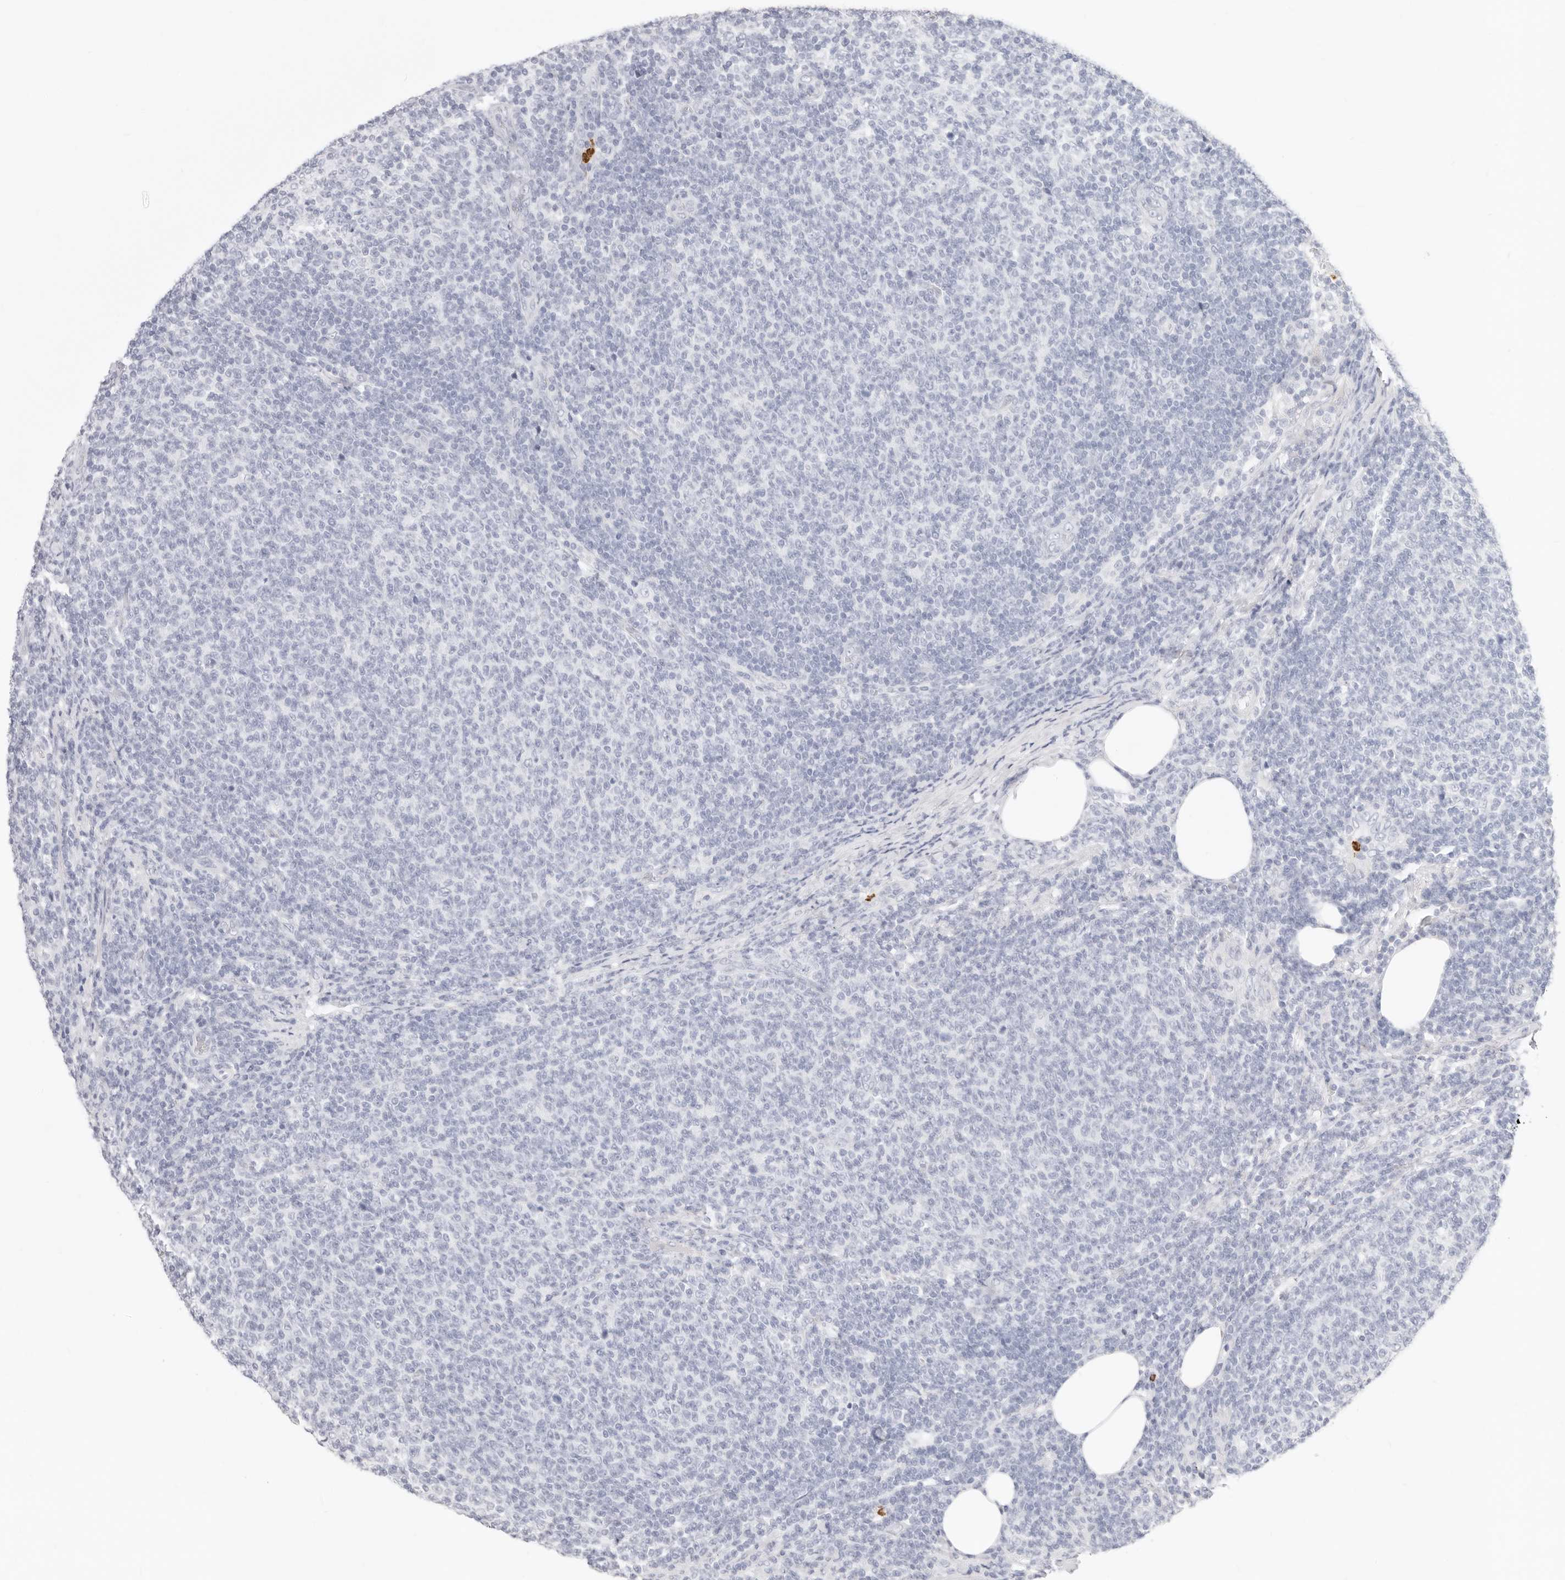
{"staining": {"intensity": "negative", "quantity": "none", "location": "none"}, "tissue": "lymphoma", "cell_type": "Tumor cells", "image_type": "cancer", "snomed": [{"axis": "morphology", "description": "Malignant lymphoma, non-Hodgkin's type, Low grade"}, {"axis": "topography", "description": "Lymph node"}], "caption": "Human malignant lymphoma, non-Hodgkin's type (low-grade) stained for a protein using IHC reveals no positivity in tumor cells.", "gene": "CAMP", "patient": {"sex": "male", "age": 66}}